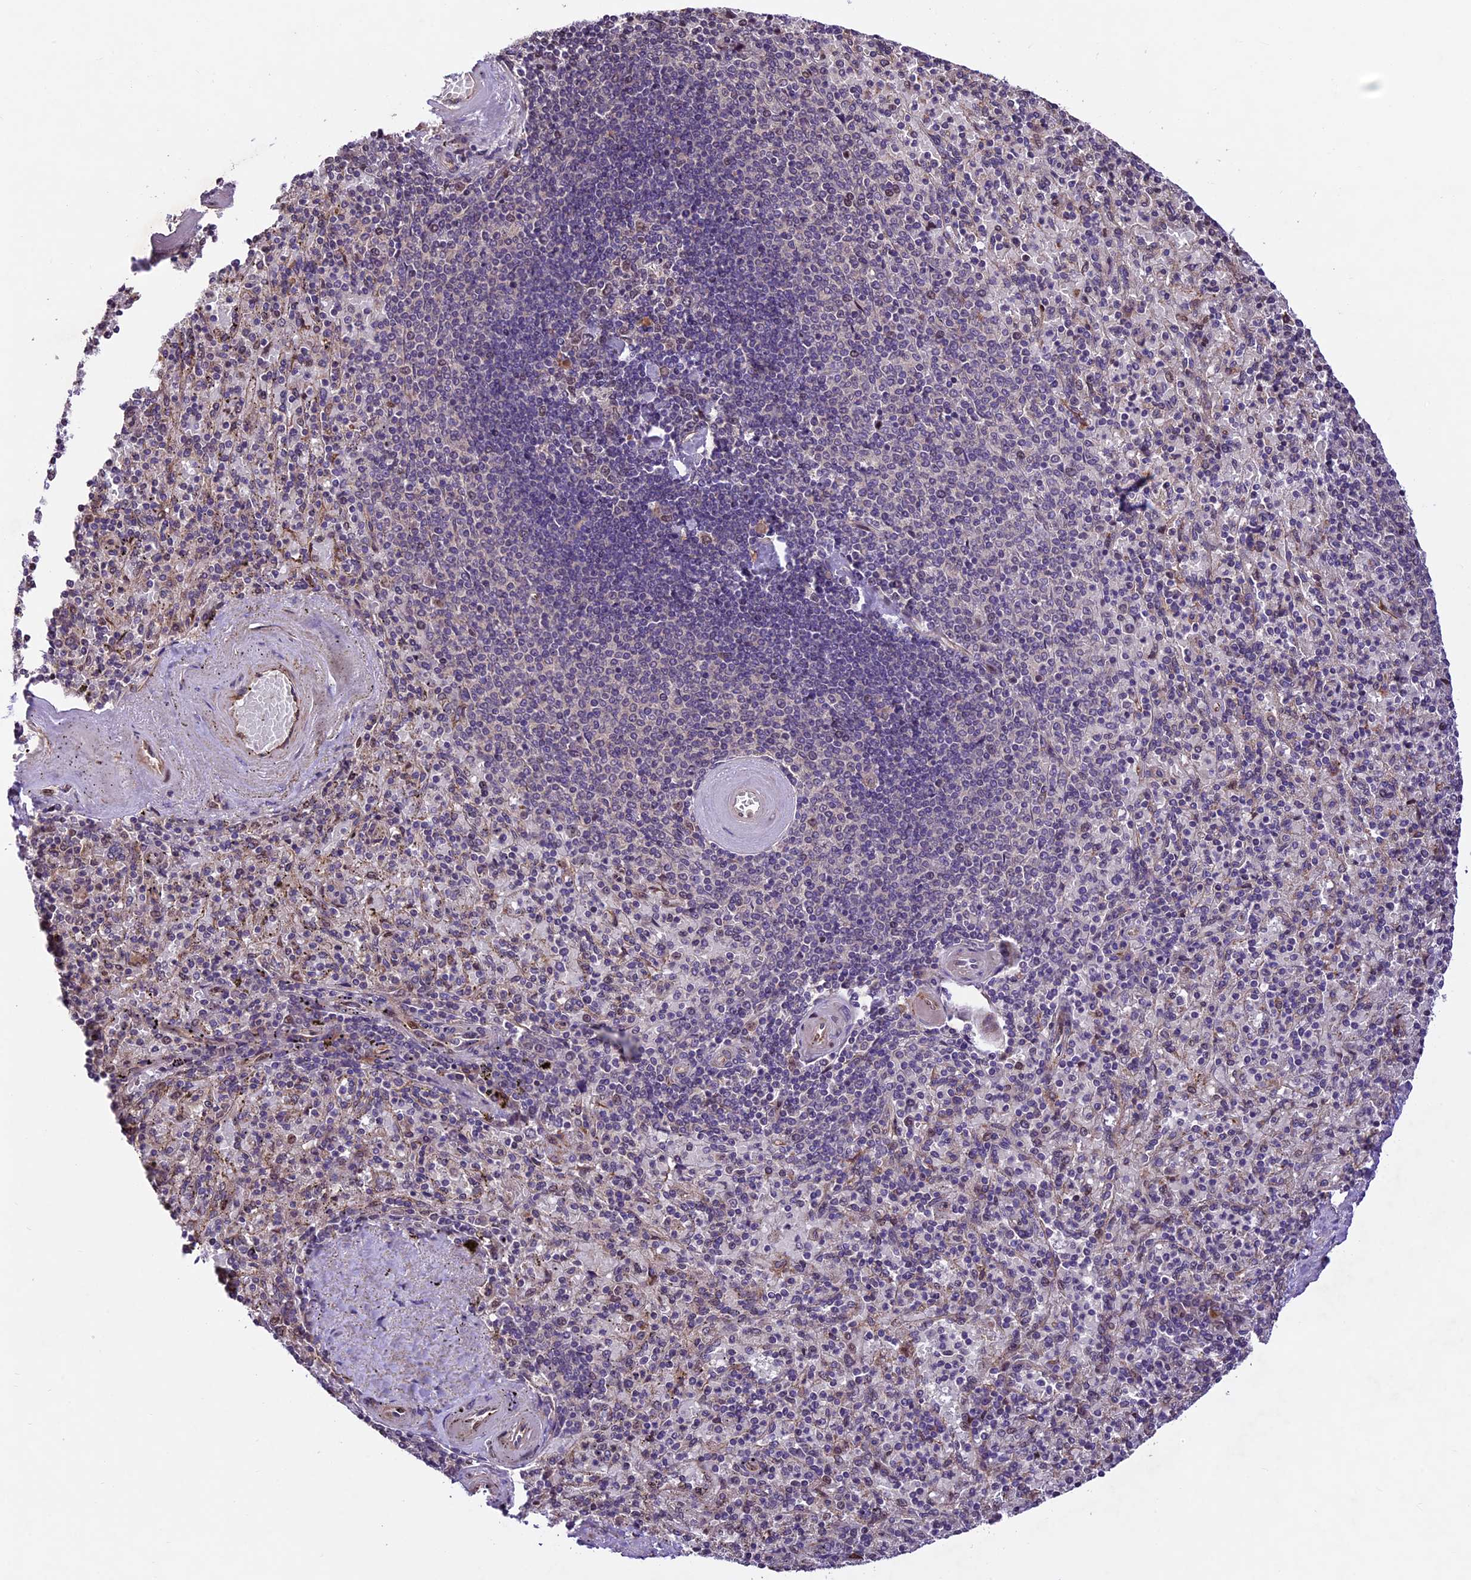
{"staining": {"intensity": "moderate", "quantity": "<25%", "location": "cytoplasmic/membranous"}, "tissue": "spleen", "cell_type": "Cells in red pulp", "image_type": "normal", "snomed": [{"axis": "morphology", "description": "Normal tissue, NOS"}, {"axis": "topography", "description": "Spleen"}], "caption": "An image of spleen stained for a protein displays moderate cytoplasmic/membranous brown staining in cells in red pulp.", "gene": "CCSER1", "patient": {"sex": "male", "age": 82}}